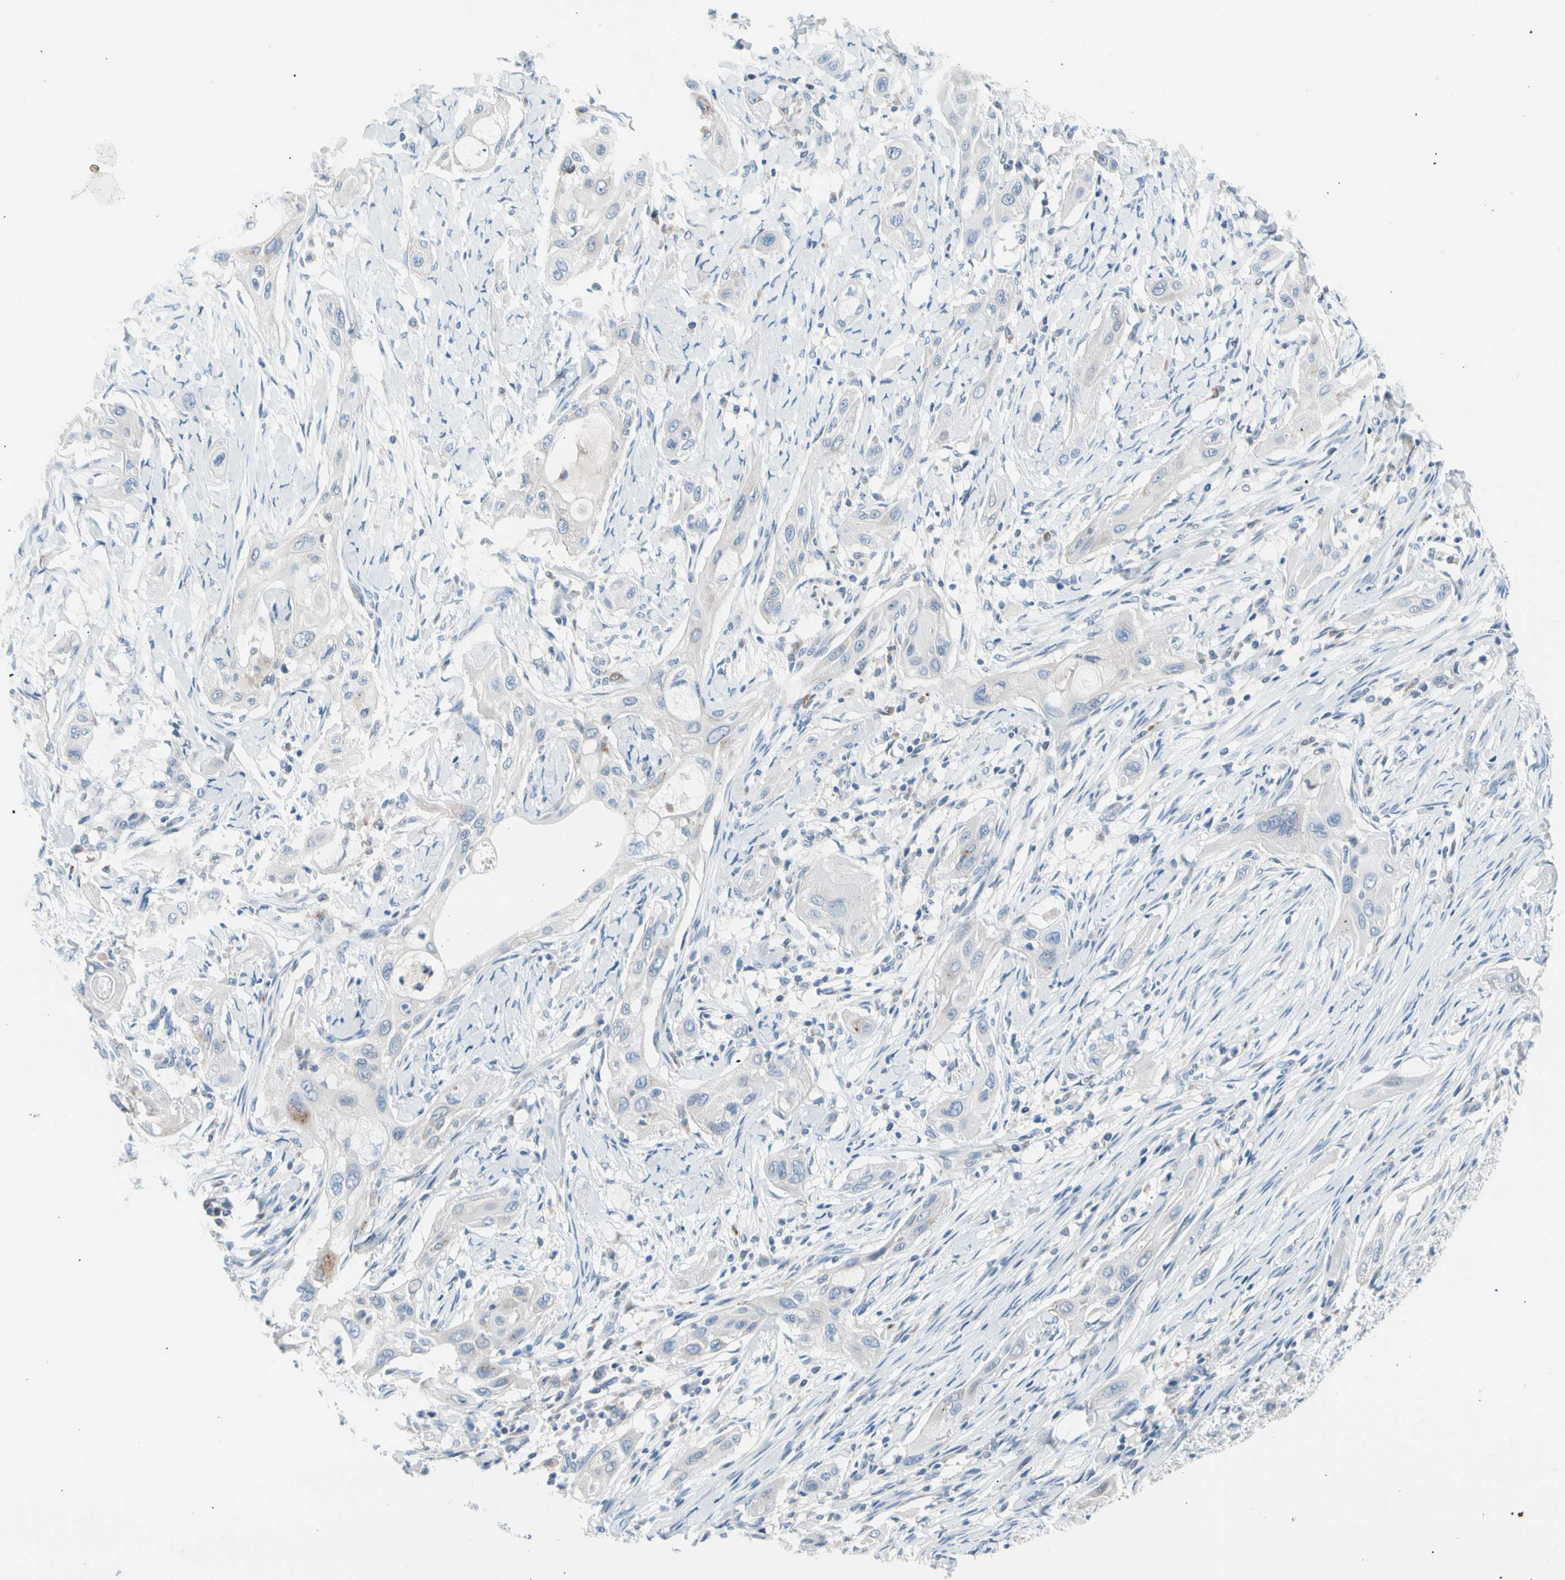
{"staining": {"intensity": "negative", "quantity": "none", "location": "none"}, "tissue": "lung cancer", "cell_type": "Tumor cells", "image_type": "cancer", "snomed": [{"axis": "morphology", "description": "Squamous cell carcinoma, NOS"}, {"axis": "topography", "description": "Lung"}], "caption": "Lung cancer (squamous cell carcinoma) stained for a protein using immunohistochemistry (IHC) demonstrates no positivity tumor cells.", "gene": "CASQ1", "patient": {"sex": "female", "age": 47}}